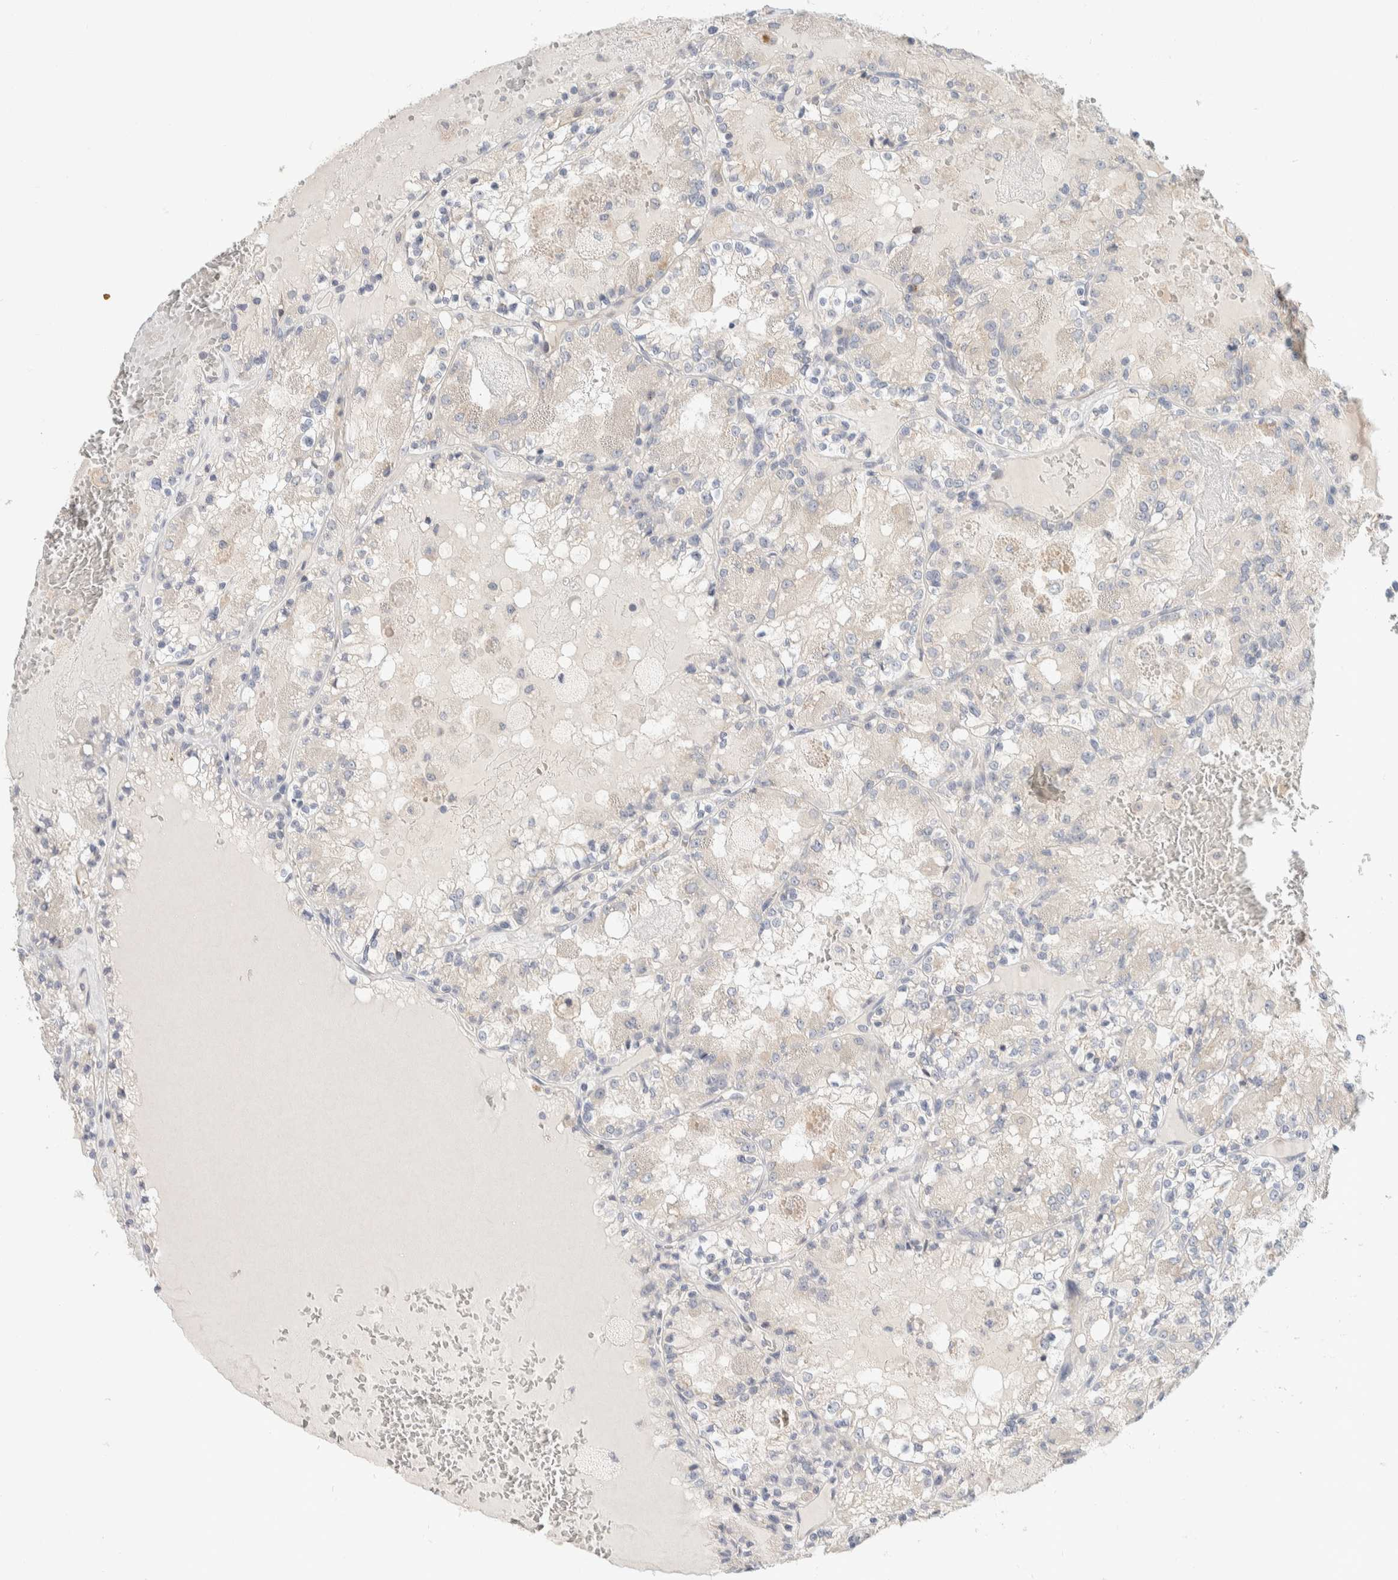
{"staining": {"intensity": "negative", "quantity": "none", "location": "none"}, "tissue": "renal cancer", "cell_type": "Tumor cells", "image_type": "cancer", "snomed": [{"axis": "morphology", "description": "Adenocarcinoma, NOS"}, {"axis": "topography", "description": "Kidney"}], "caption": "This histopathology image is of renal cancer (adenocarcinoma) stained with immunohistochemistry (IHC) to label a protein in brown with the nuclei are counter-stained blue. There is no staining in tumor cells. (DAB immunohistochemistry (IHC) visualized using brightfield microscopy, high magnification).", "gene": "CDR2", "patient": {"sex": "female", "age": 56}}